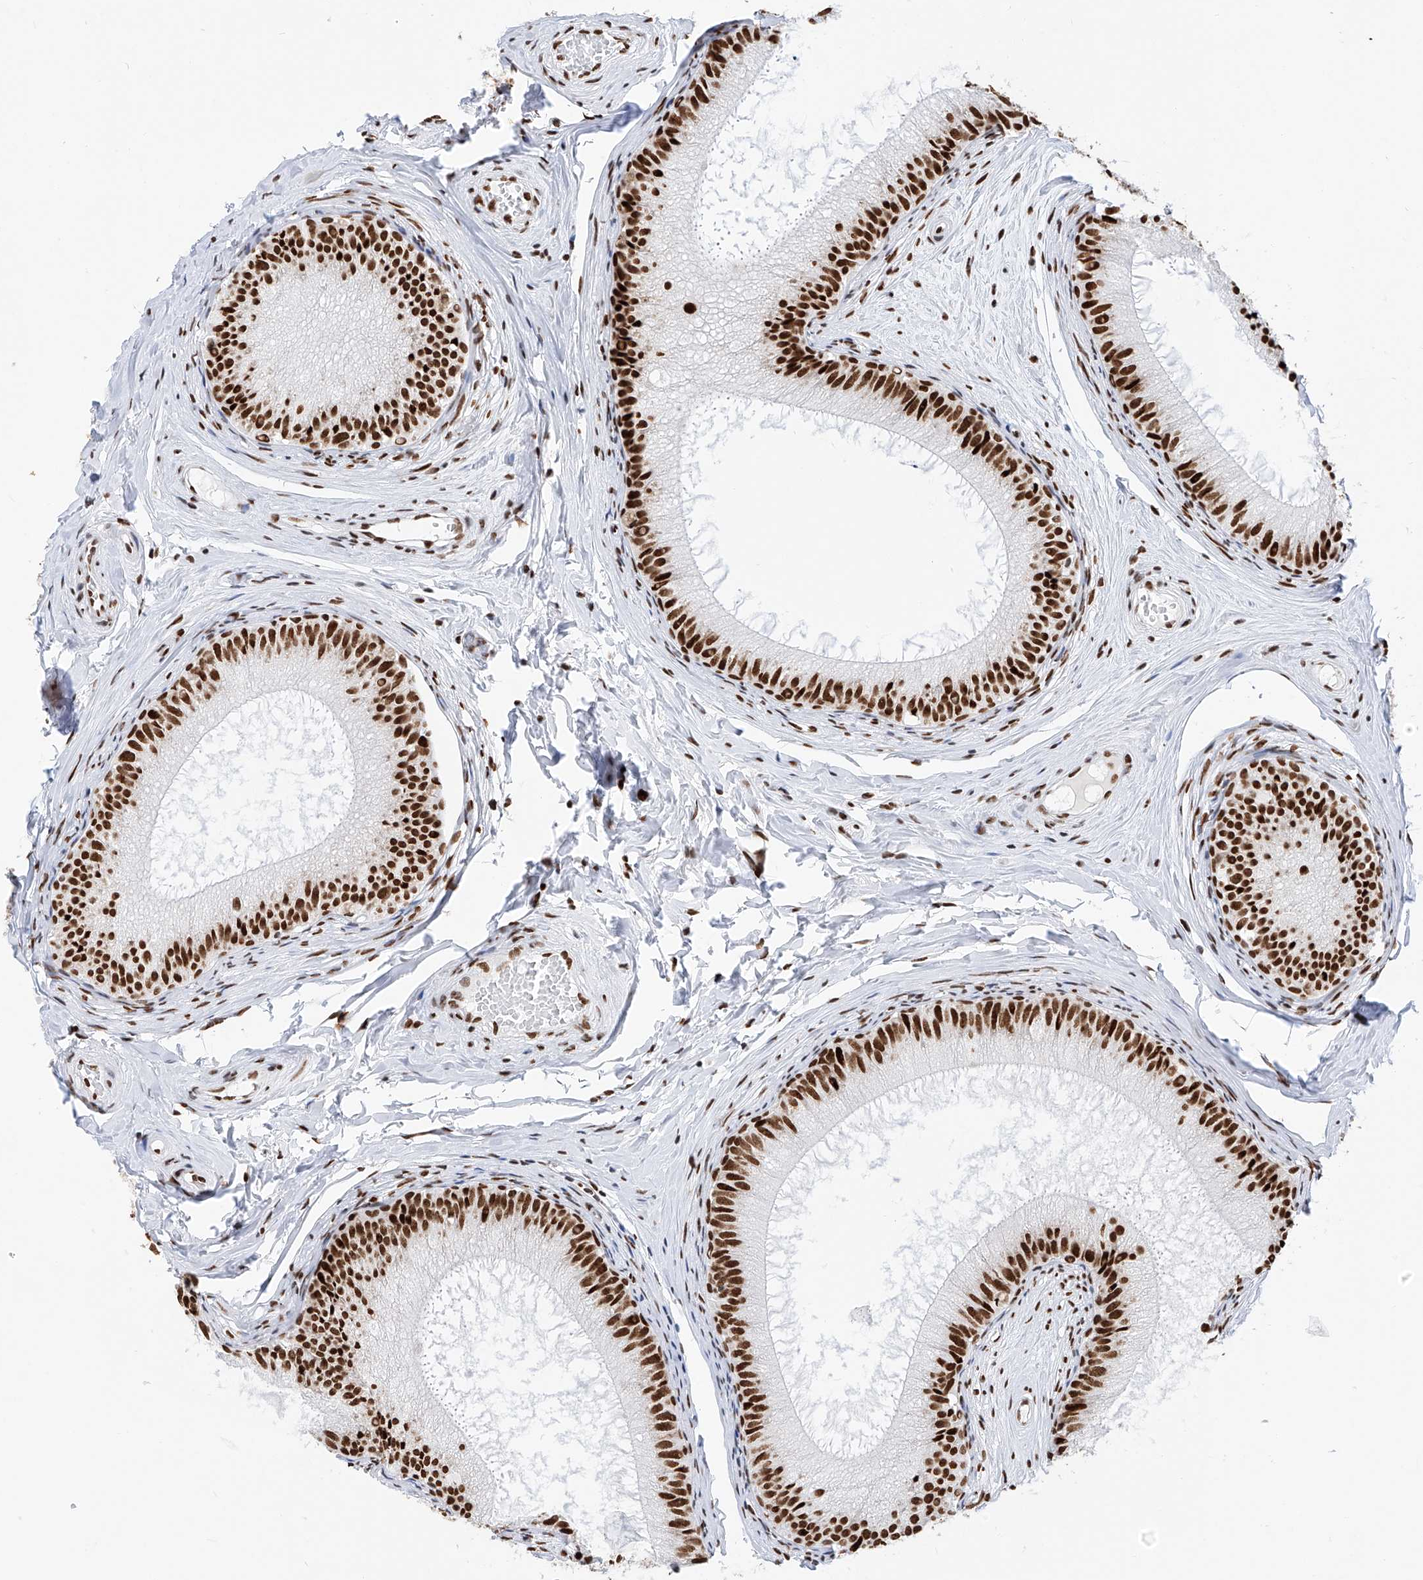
{"staining": {"intensity": "strong", "quantity": ">75%", "location": "nuclear"}, "tissue": "epididymis", "cell_type": "Glandular cells", "image_type": "normal", "snomed": [{"axis": "morphology", "description": "Normal tissue, NOS"}, {"axis": "topography", "description": "Epididymis"}], "caption": "Immunohistochemical staining of normal epididymis displays strong nuclear protein expression in approximately >75% of glandular cells.", "gene": "SRSF6", "patient": {"sex": "male", "age": 34}}